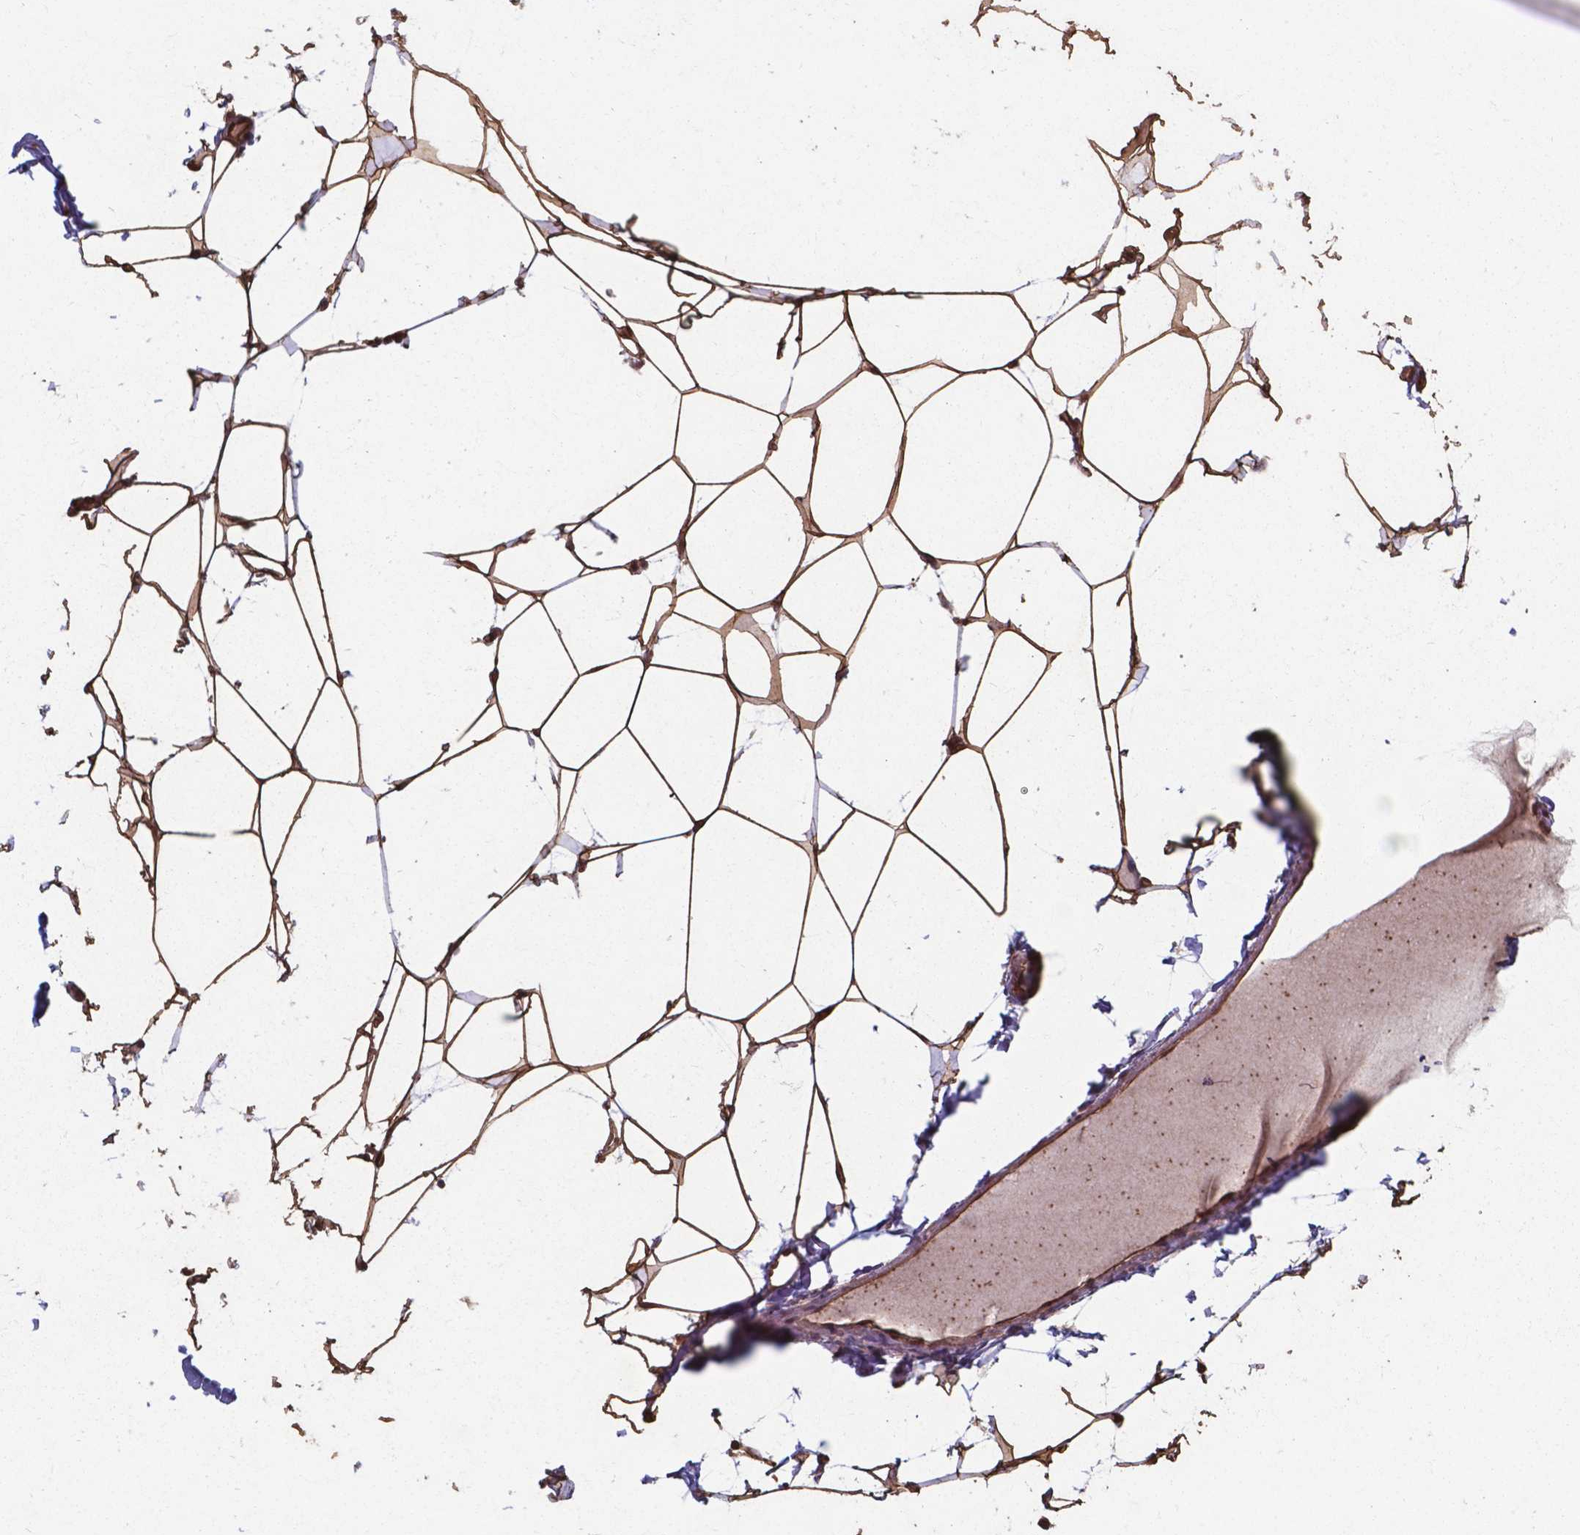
{"staining": {"intensity": "moderate", "quantity": ">75%", "location": "cytoplasmic/membranous,nuclear"}, "tissue": "breast", "cell_type": "Adipocytes", "image_type": "normal", "snomed": [{"axis": "morphology", "description": "Normal tissue, NOS"}, {"axis": "topography", "description": "Breast"}], "caption": "Adipocytes demonstrate medium levels of moderate cytoplasmic/membranous,nuclear positivity in about >75% of cells in unremarkable human breast.", "gene": "CHP2", "patient": {"sex": "female", "age": 32}}